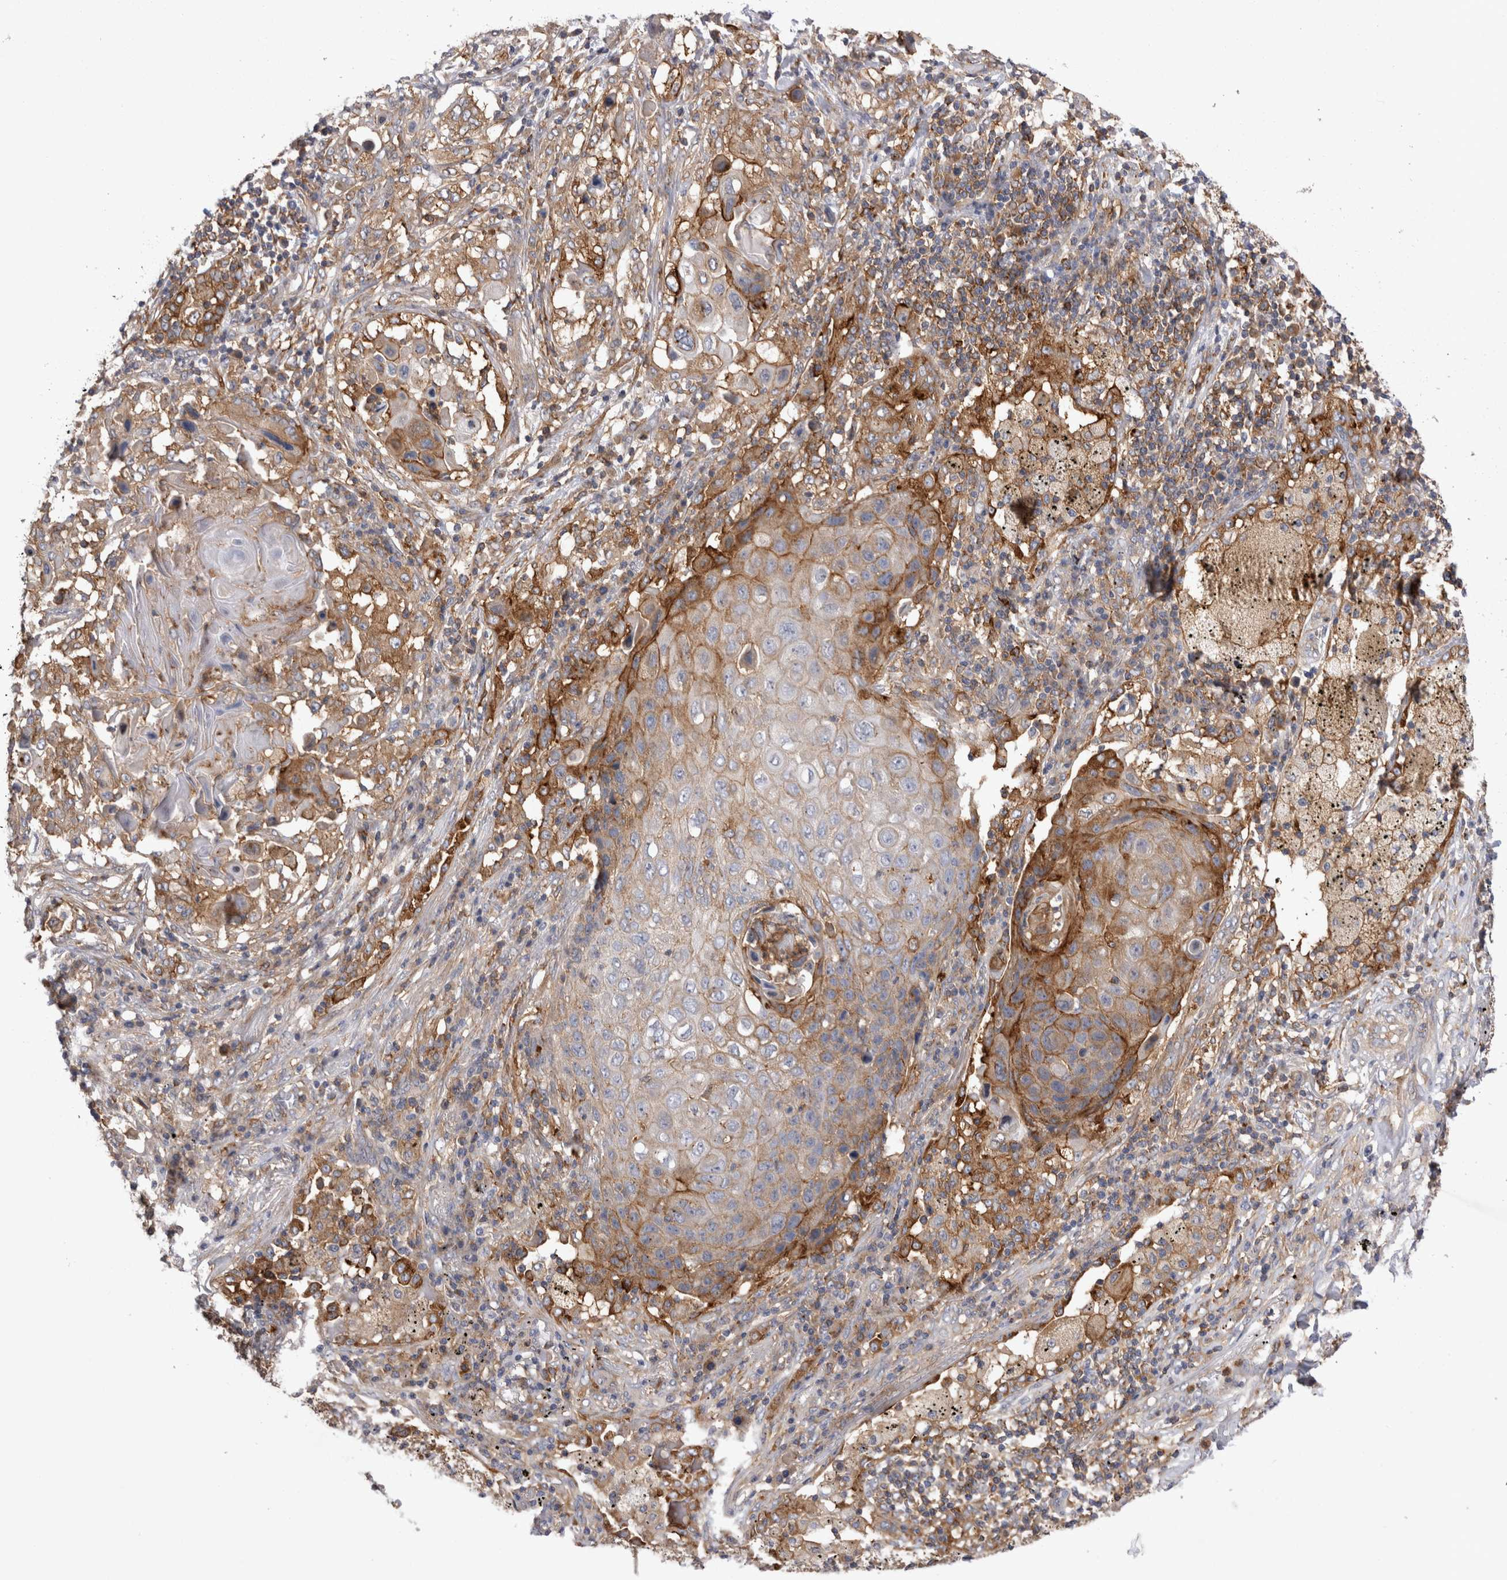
{"staining": {"intensity": "moderate", "quantity": "25%-75%", "location": "cytoplasmic/membranous"}, "tissue": "lung cancer", "cell_type": "Tumor cells", "image_type": "cancer", "snomed": [{"axis": "morphology", "description": "Squamous cell carcinoma, NOS"}, {"axis": "topography", "description": "Lung"}], "caption": "Human squamous cell carcinoma (lung) stained with a protein marker exhibits moderate staining in tumor cells.", "gene": "RAB11FIP1", "patient": {"sex": "female", "age": 63}}